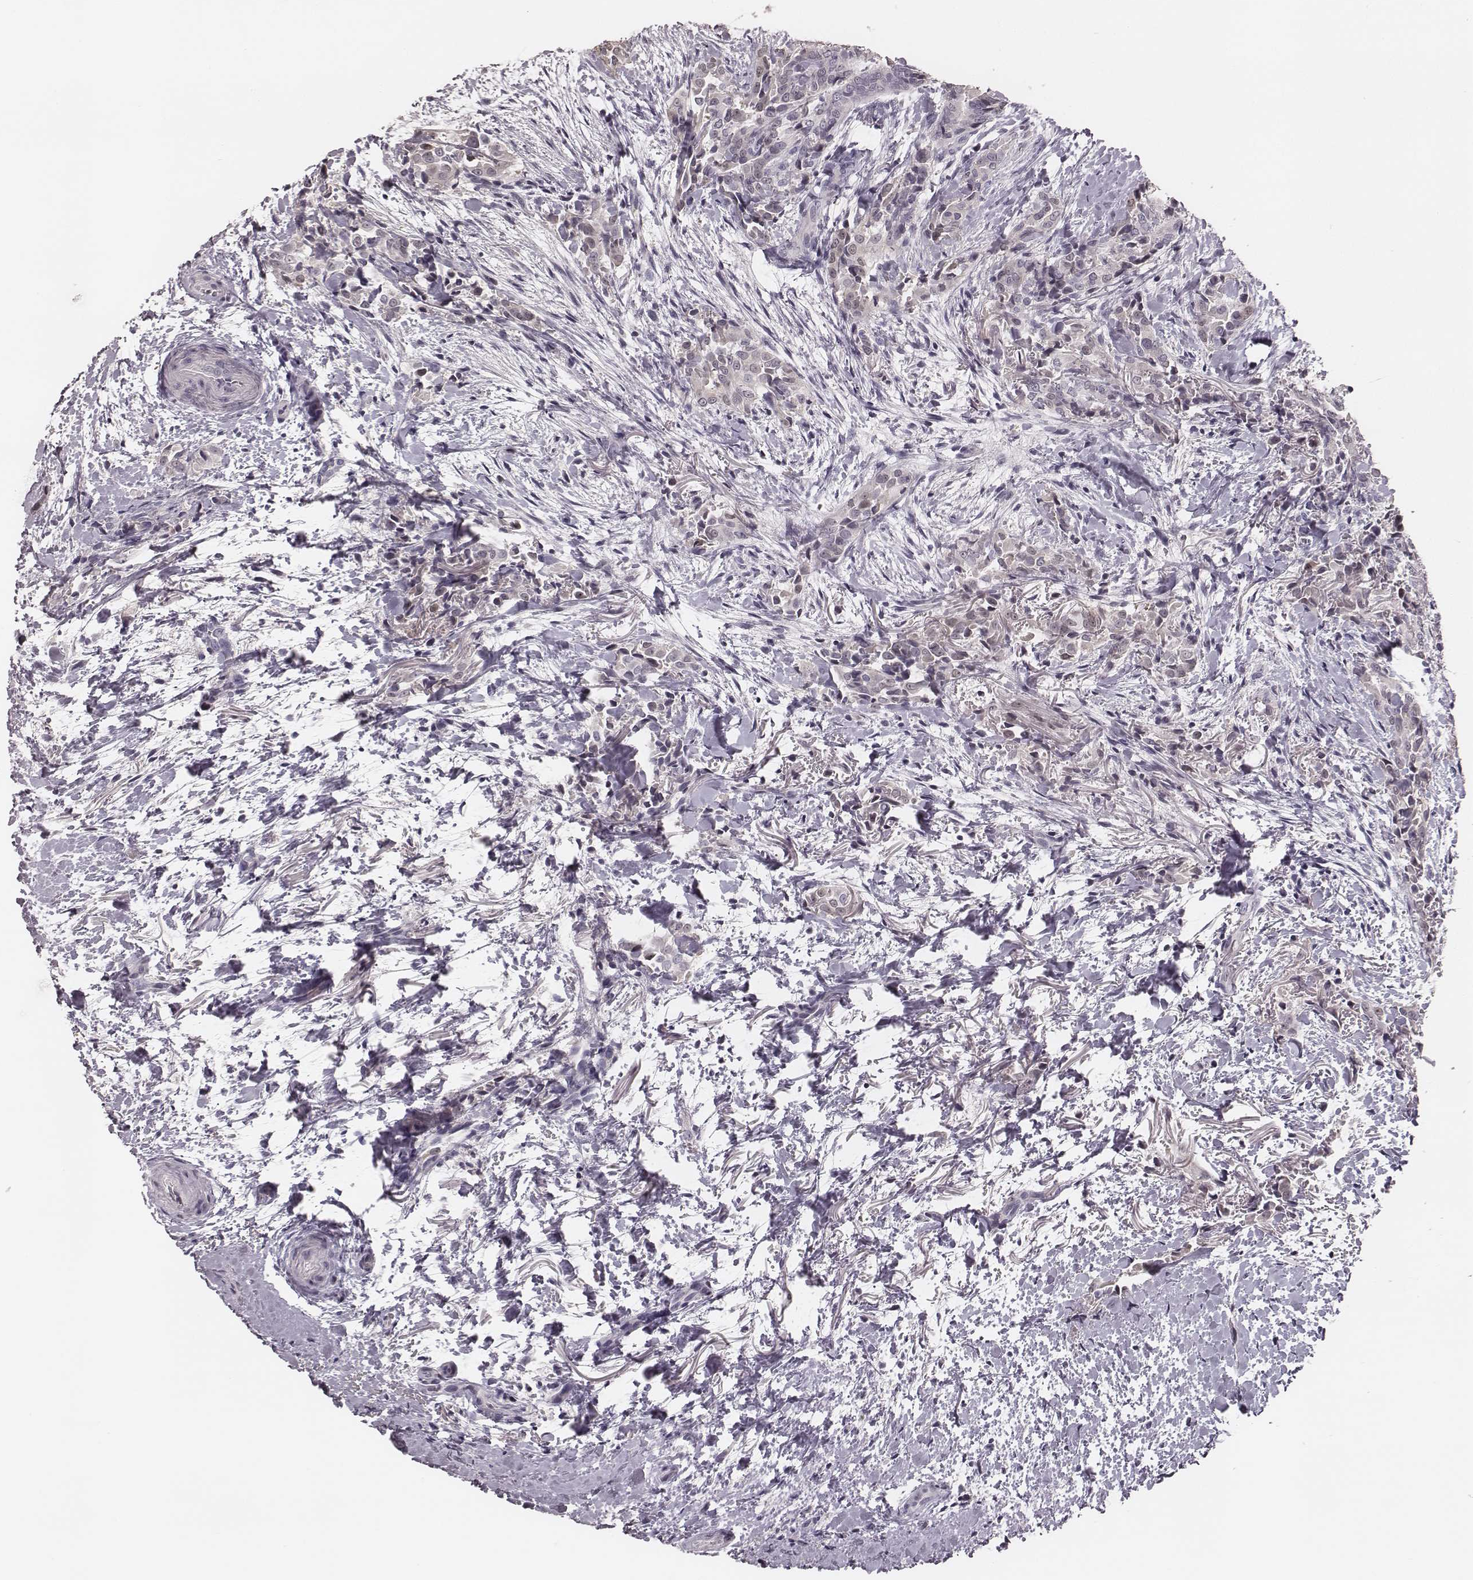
{"staining": {"intensity": "negative", "quantity": "none", "location": "none"}, "tissue": "thyroid cancer", "cell_type": "Tumor cells", "image_type": "cancer", "snomed": [{"axis": "morphology", "description": "Papillary adenocarcinoma, NOS"}, {"axis": "topography", "description": "Thyroid gland"}], "caption": "Micrograph shows no protein expression in tumor cells of thyroid cancer tissue. (DAB immunohistochemistry (IHC) visualized using brightfield microscopy, high magnification).", "gene": "S100Z", "patient": {"sex": "male", "age": 61}}